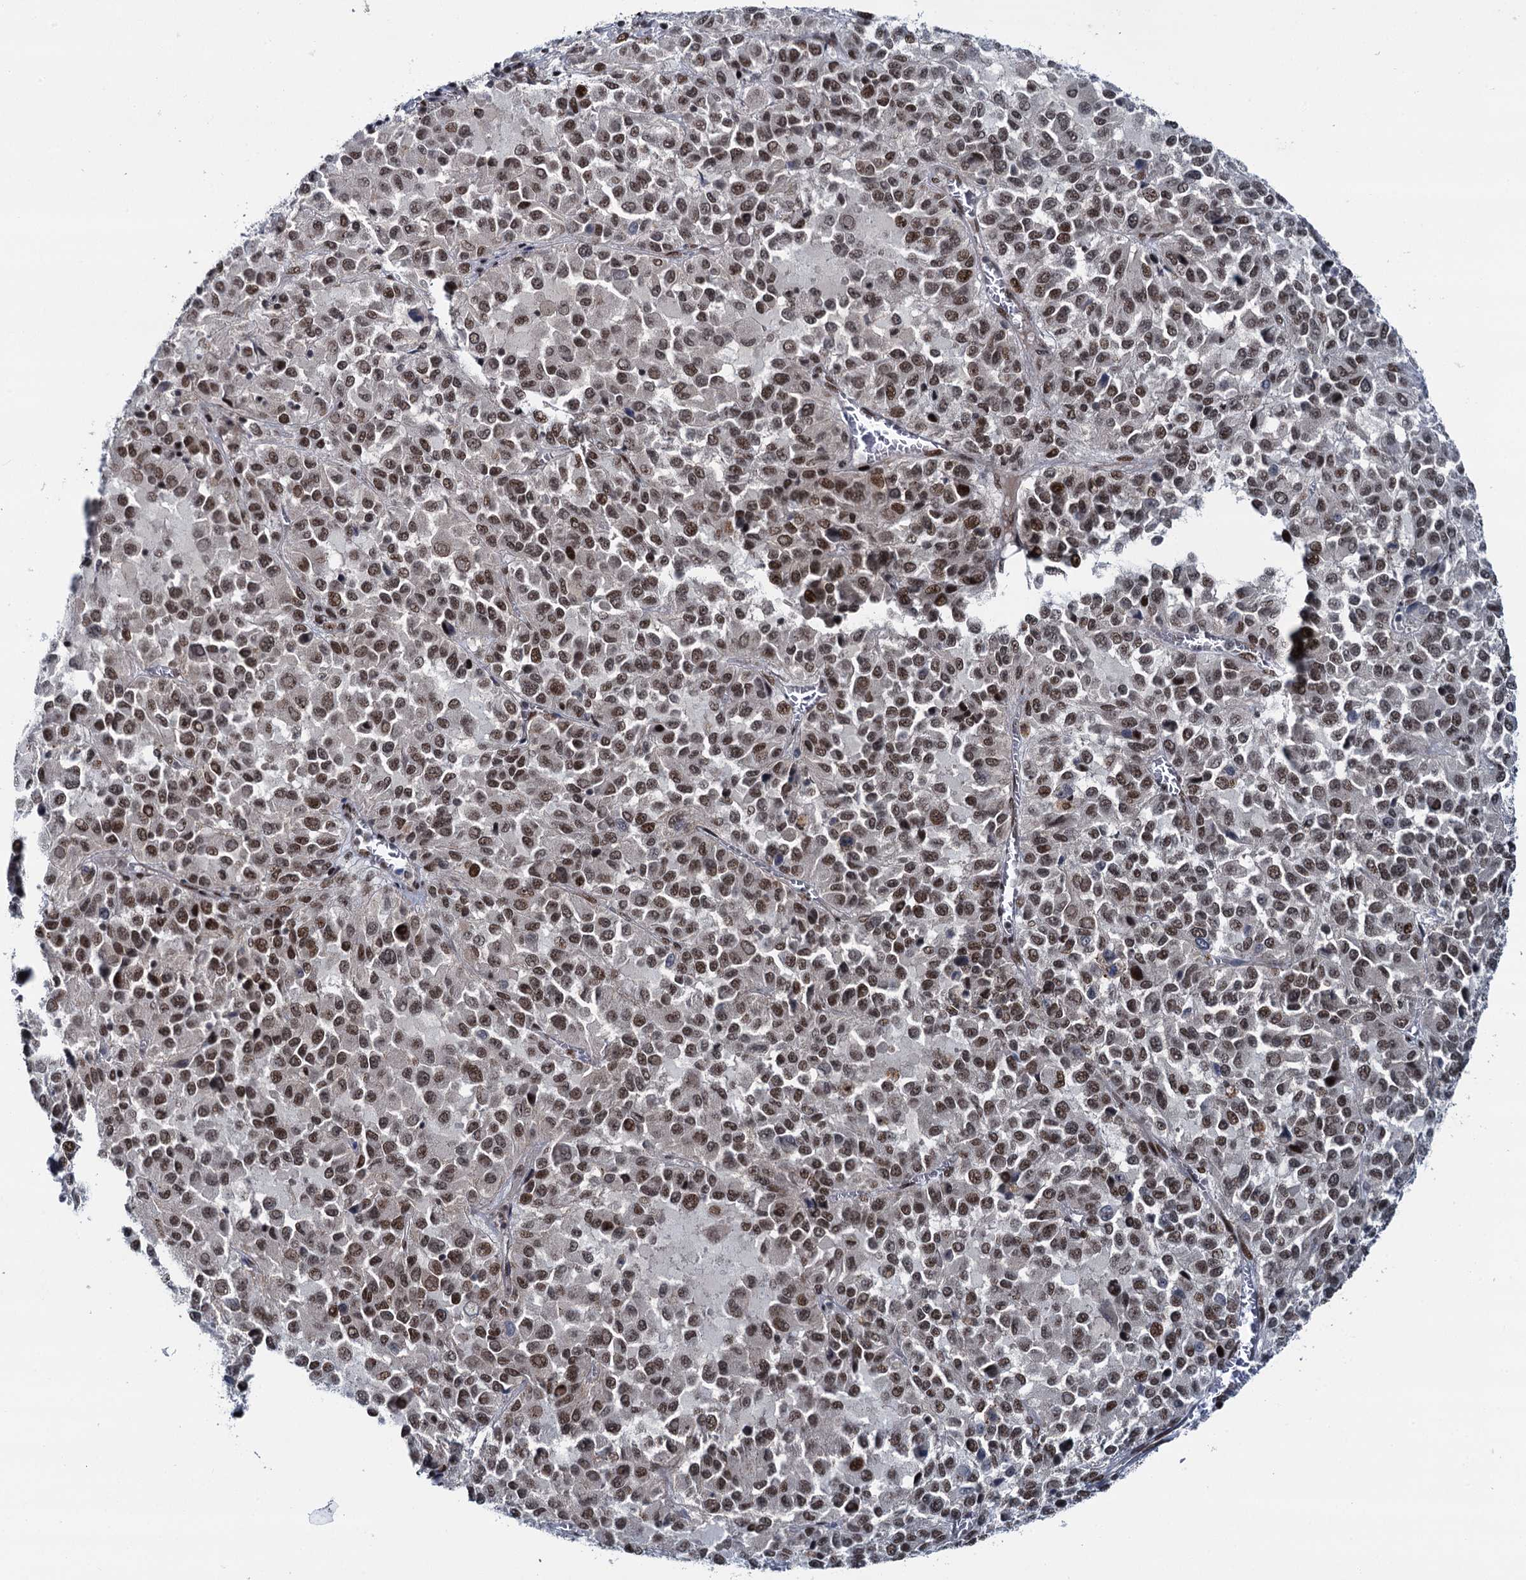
{"staining": {"intensity": "moderate", "quantity": ">75%", "location": "nuclear"}, "tissue": "melanoma", "cell_type": "Tumor cells", "image_type": "cancer", "snomed": [{"axis": "morphology", "description": "Malignant melanoma, Metastatic site"}, {"axis": "topography", "description": "Lung"}], "caption": "IHC image of malignant melanoma (metastatic site) stained for a protein (brown), which reveals medium levels of moderate nuclear positivity in about >75% of tumor cells.", "gene": "RUFY2", "patient": {"sex": "male", "age": 64}}